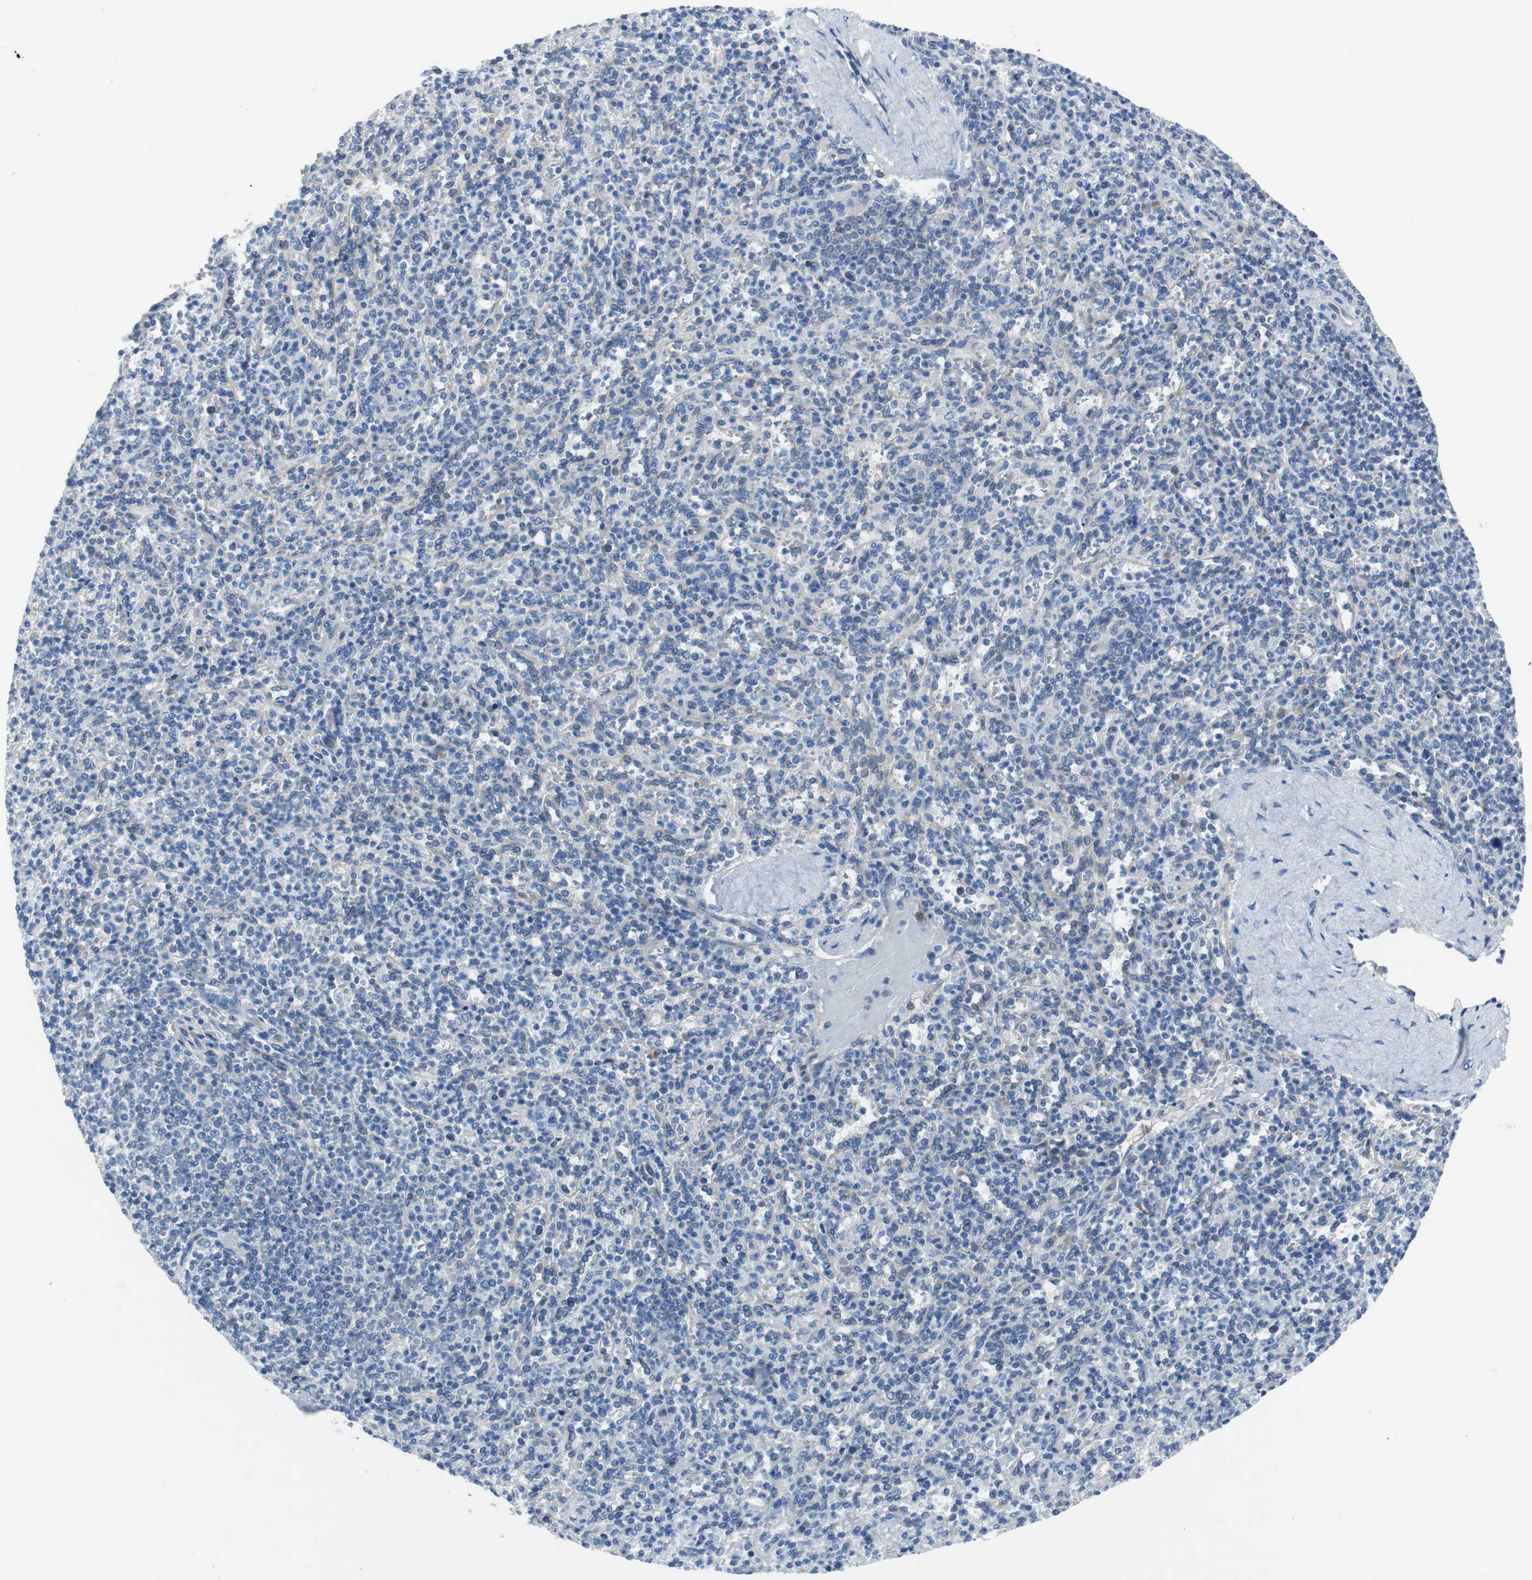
{"staining": {"intensity": "negative", "quantity": "none", "location": "none"}, "tissue": "spleen", "cell_type": "Cells in red pulp", "image_type": "normal", "snomed": [{"axis": "morphology", "description": "Normal tissue, NOS"}, {"axis": "topography", "description": "Spleen"}], "caption": "Immunohistochemistry of benign human spleen reveals no positivity in cells in red pulp.", "gene": "EEF2K", "patient": {"sex": "male", "age": 36}}